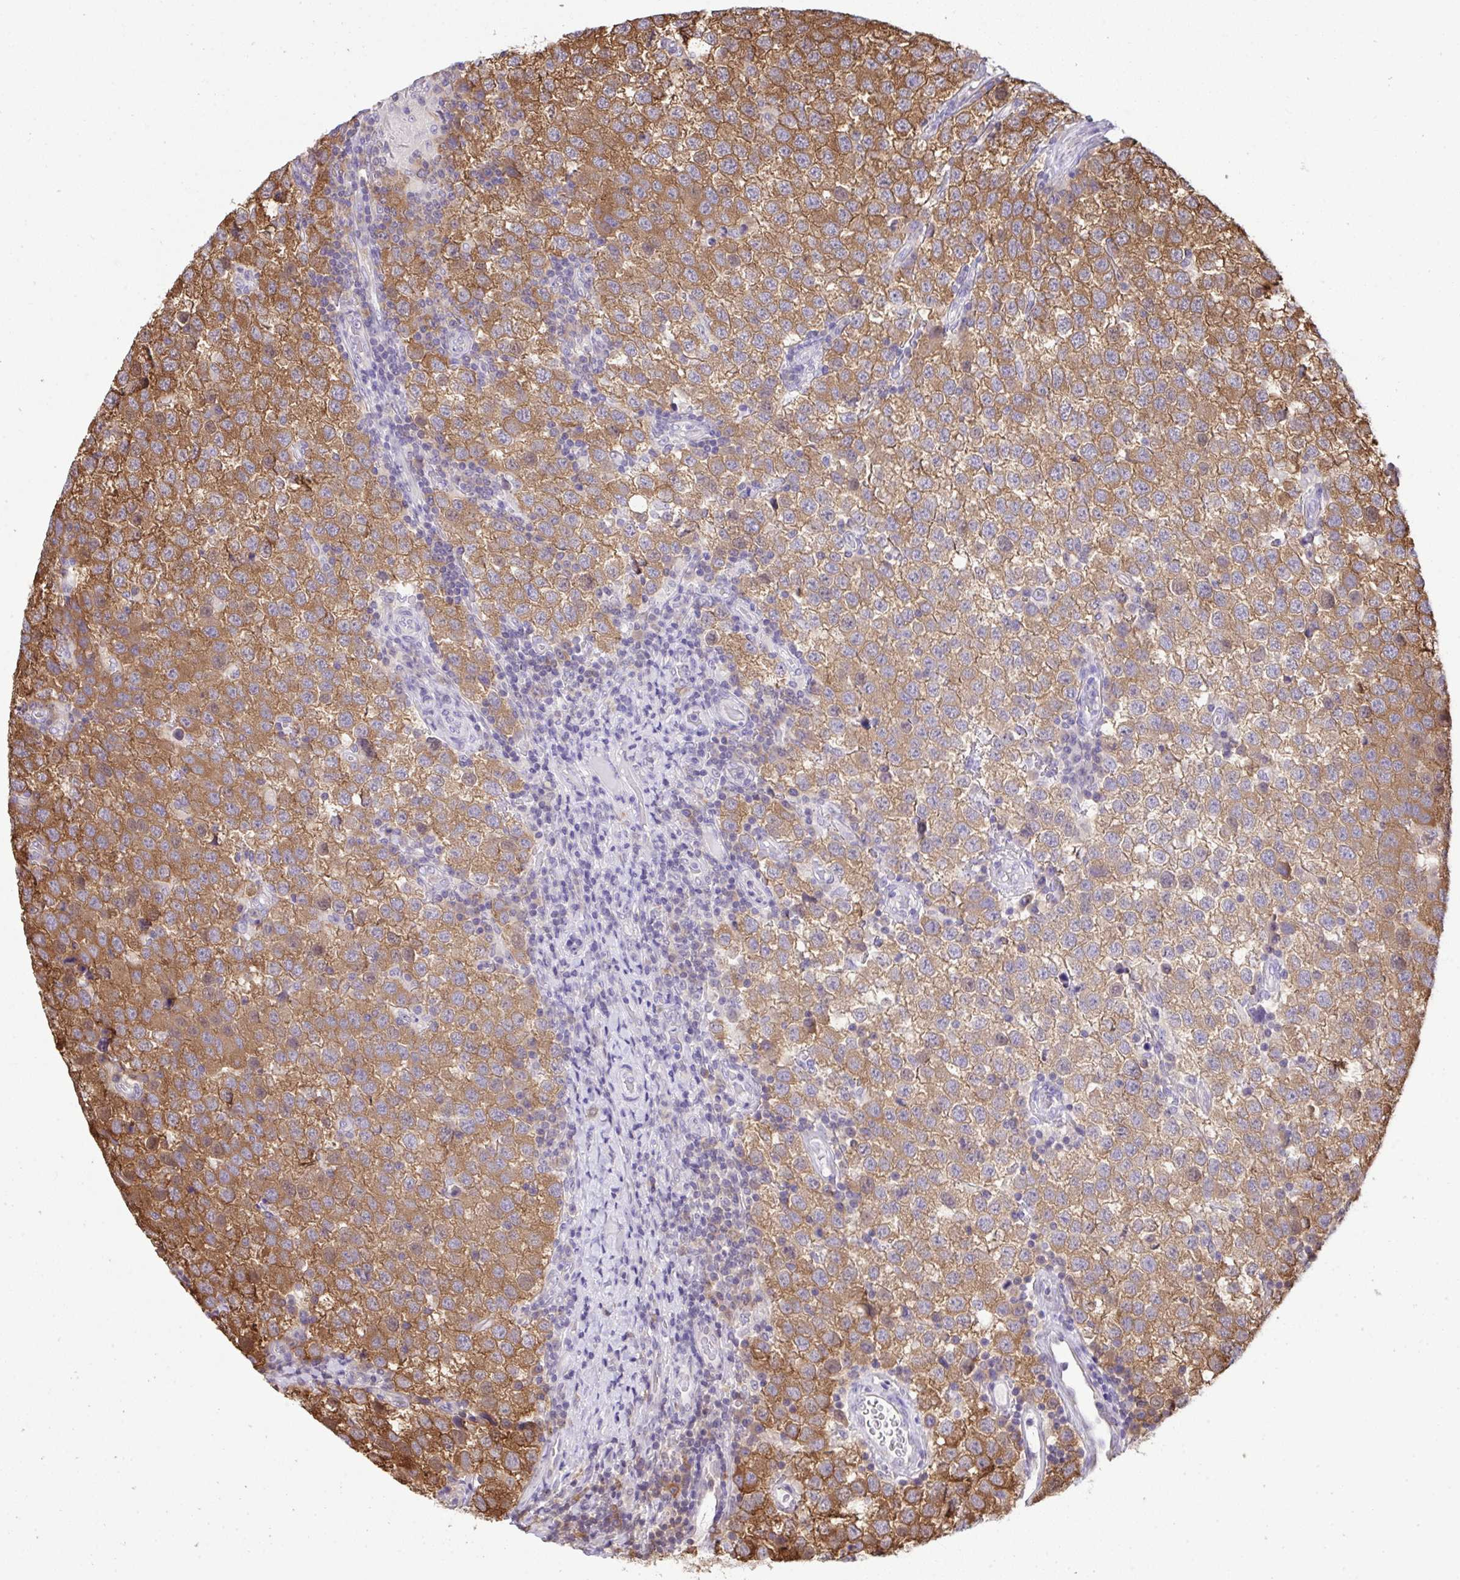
{"staining": {"intensity": "moderate", "quantity": ">75%", "location": "cytoplasmic/membranous"}, "tissue": "testis cancer", "cell_type": "Tumor cells", "image_type": "cancer", "snomed": [{"axis": "morphology", "description": "Seminoma, NOS"}, {"axis": "topography", "description": "Testis"}], "caption": "A micrograph of testis cancer (seminoma) stained for a protein exhibits moderate cytoplasmic/membranous brown staining in tumor cells.", "gene": "C12orf57", "patient": {"sex": "male", "age": 34}}